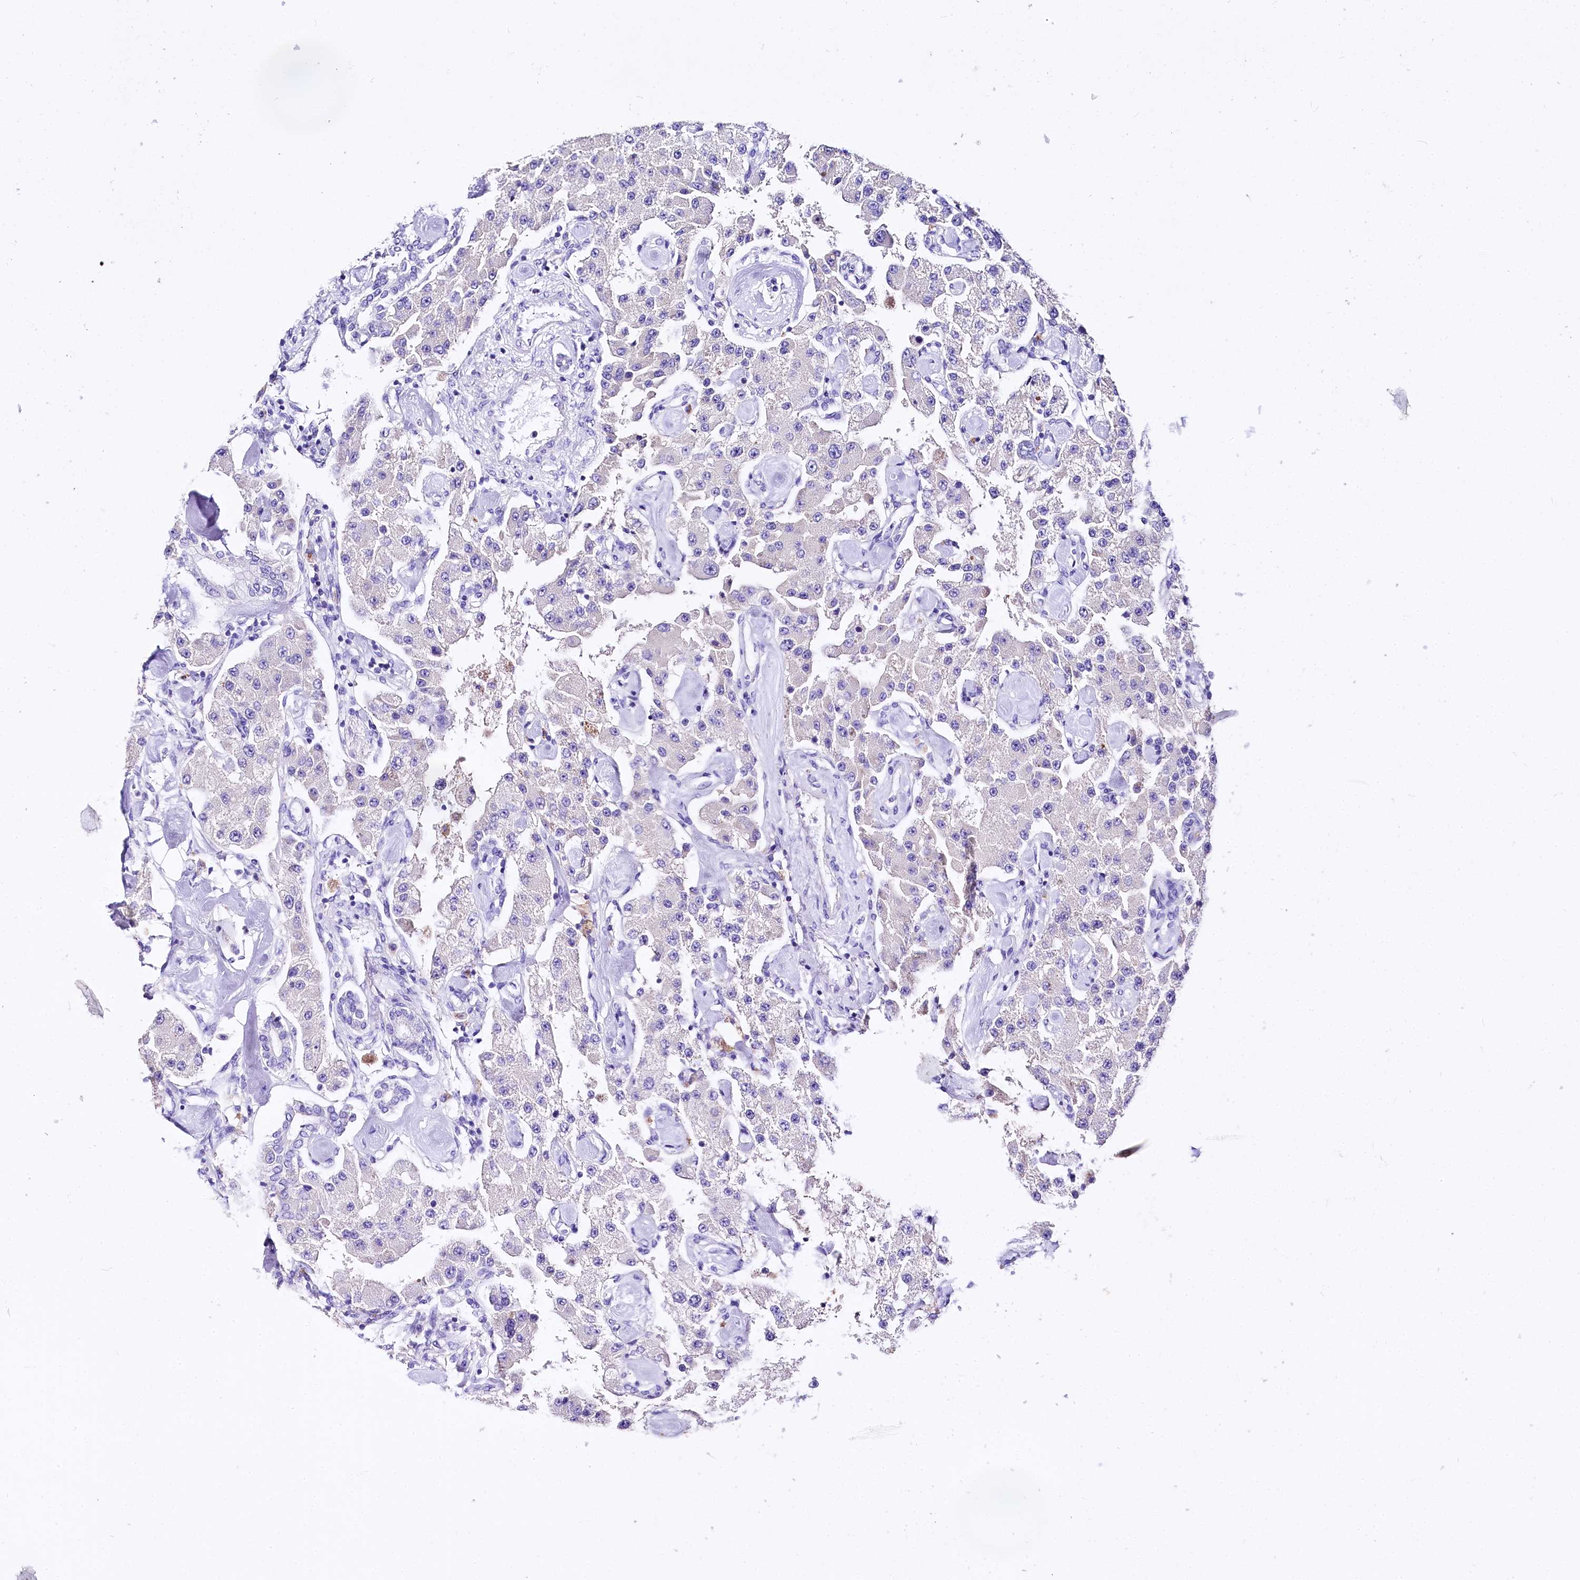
{"staining": {"intensity": "negative", "quantity": "none", "location": "none"}, "tissue": "carcinoid", "cell_type": "Tumor cells", "image_type": "cancer", "snomed": [{"axis": "morphology", "description": "Carcinoid, malignant, NOS"}, {"axis": "topography", "description": "Pancreas"}], "caption": "This is an immunohistochemistry (IHC) micrograph of carcinoid. There is no staining in tumor cells.", "gene": "A2ML1", "patient": {"sex": "male", "age": 41}}